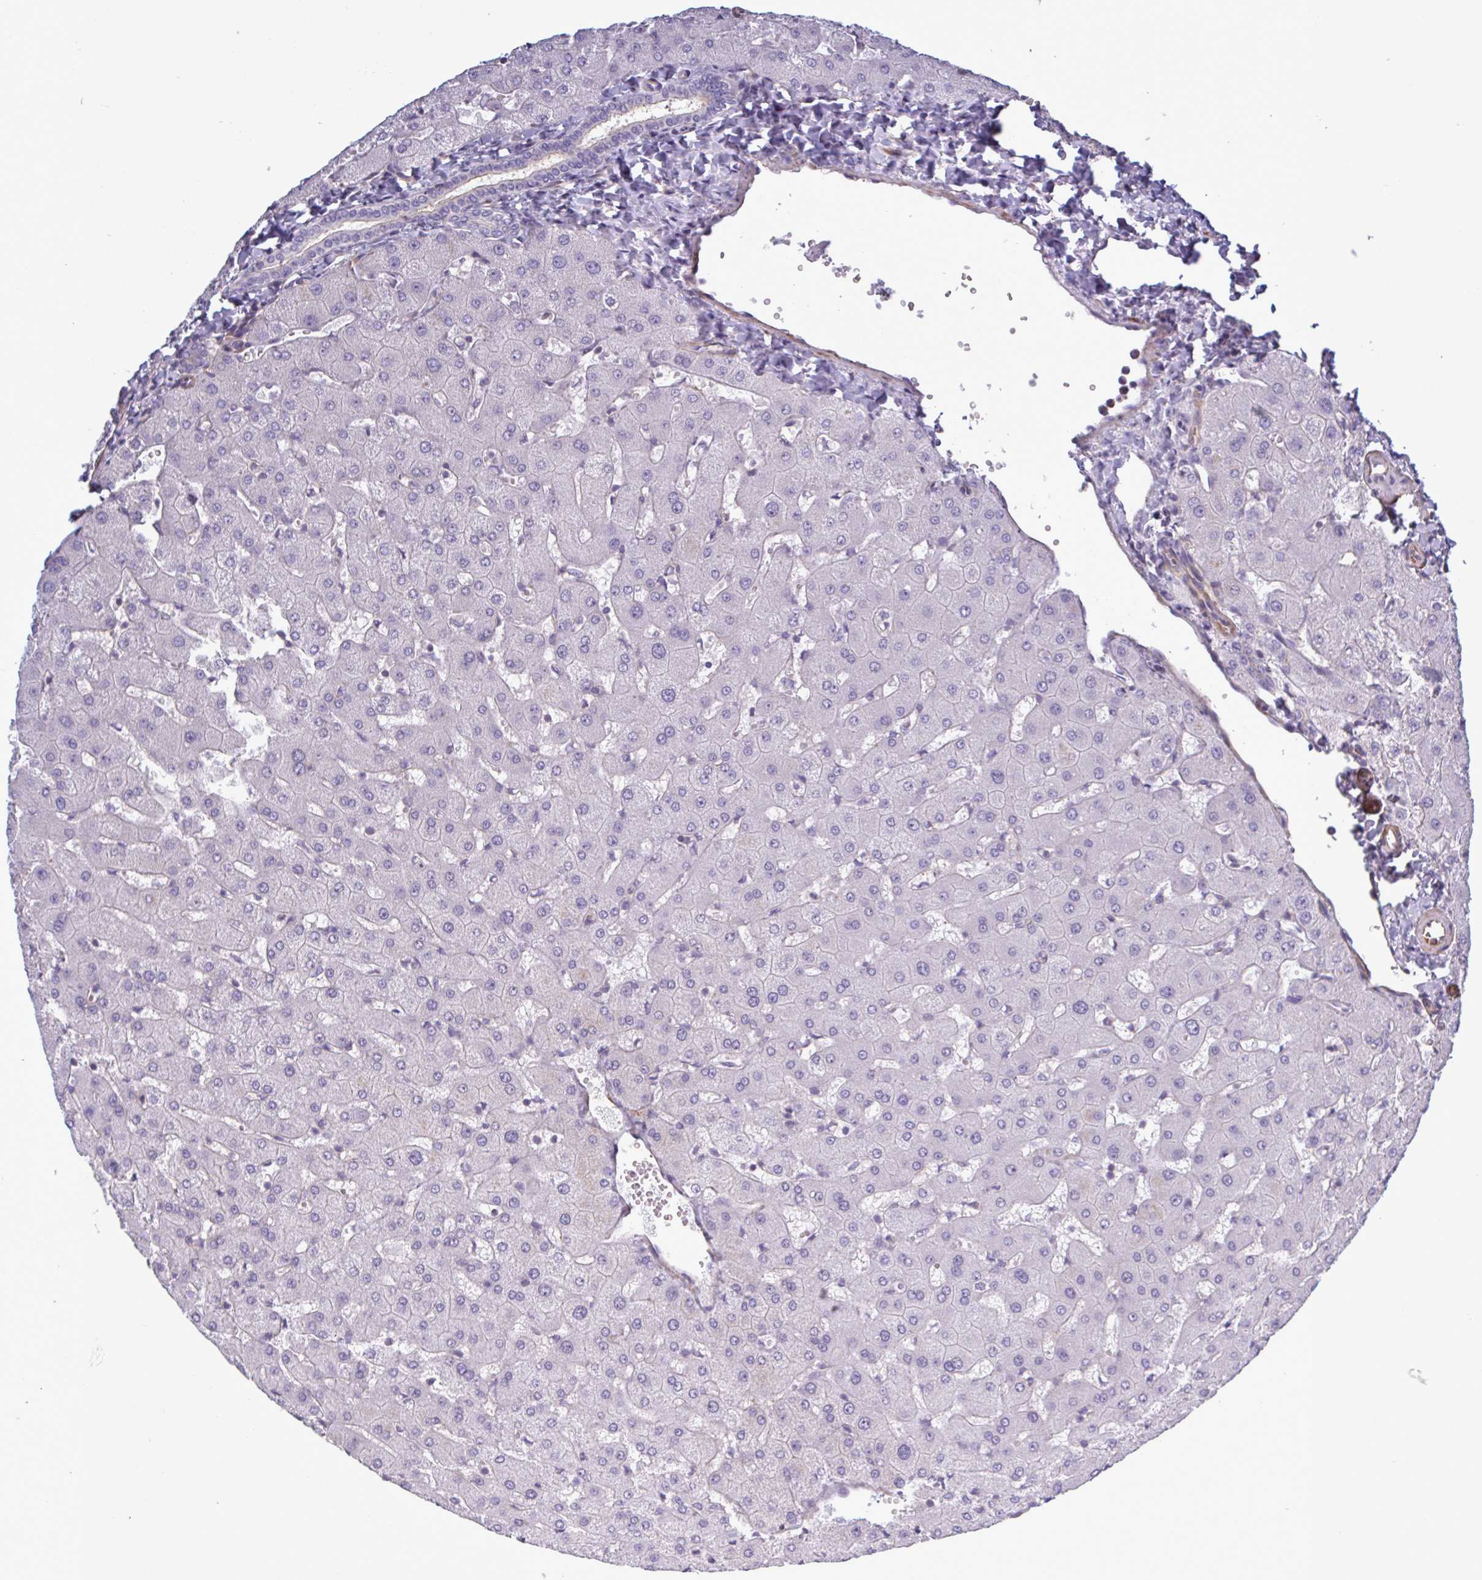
{"staining": {"intensity": "negative", "quantity": "none", "location": "none"}, "tissue": "liver", "cell_type": "Cholangiocytes", "image_type": "normal", "snomed": [{"axis": "morphology", "description": "Normal tissue, NOS"}, {"axis": "topography", "description": "Liver"}], "caption": "Cholangiocytes are negative for protein expression in unremarkable human liver. The staining is performed using DAB (3,3'-diaminobenzidine) brown chromogen with nuclei counter-stained in using hematoxylin.", "gene": "SHISA7", "patient": {"sex": "female", "age": 63}}